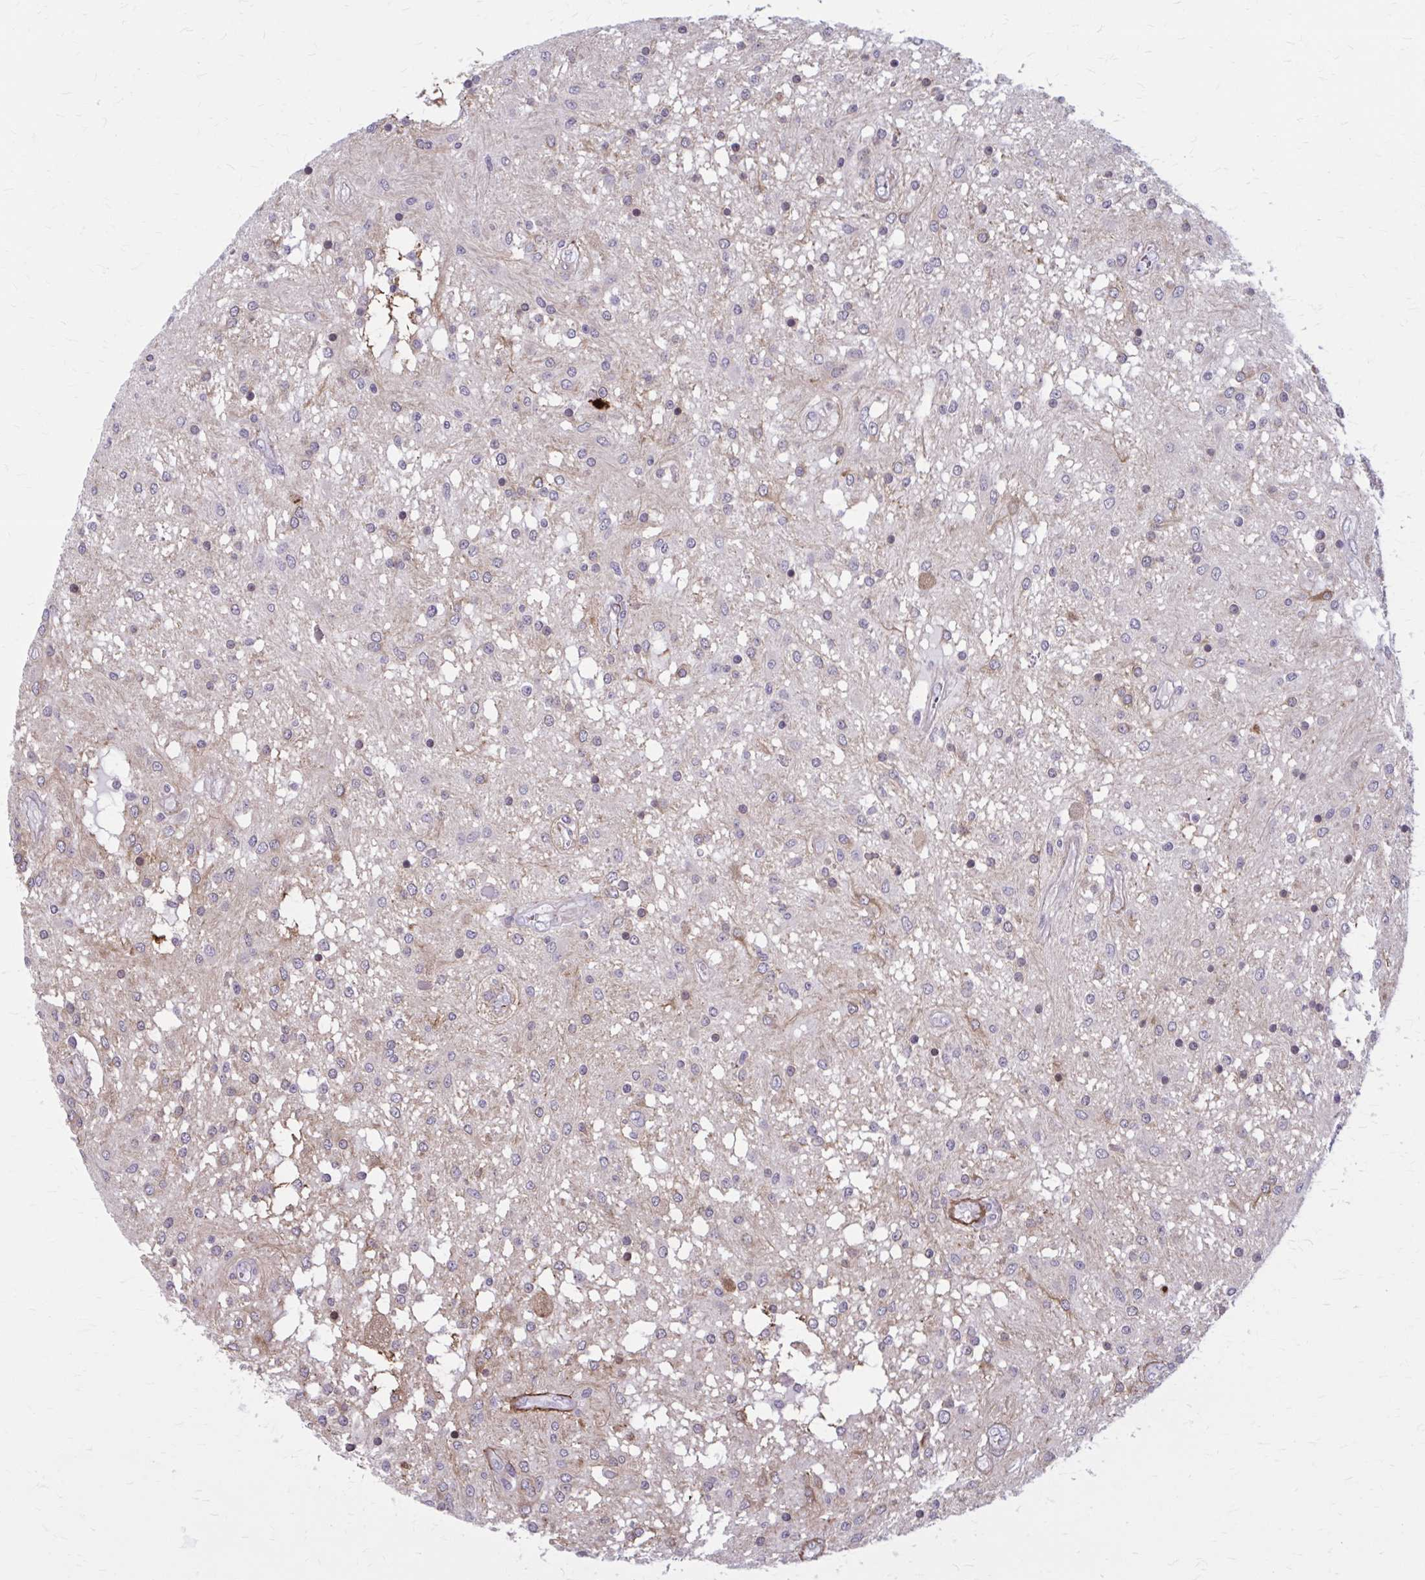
{"staining": {"intensity": "negative", "quantity": "none", "location": "none"}, "tissue": "glioma", "cell_type": "Tumor cells", "image_type": "cancer", "snomed": [{"axis": "morphology", "description": "Glioma, malignant, Low grade"}, {"axis": "topography", "description": "Cerebellum"}], "caption": "The micrograph reveals no staining of tumor cells in malignant low-grade glioma. (DAB (3,3'-diaminobenzidine) immunohistochemistry visualized using brightfield microscopy, high magnification).", "gene": "AKAP12", "patient": {"sex": "female", "age": 14}}